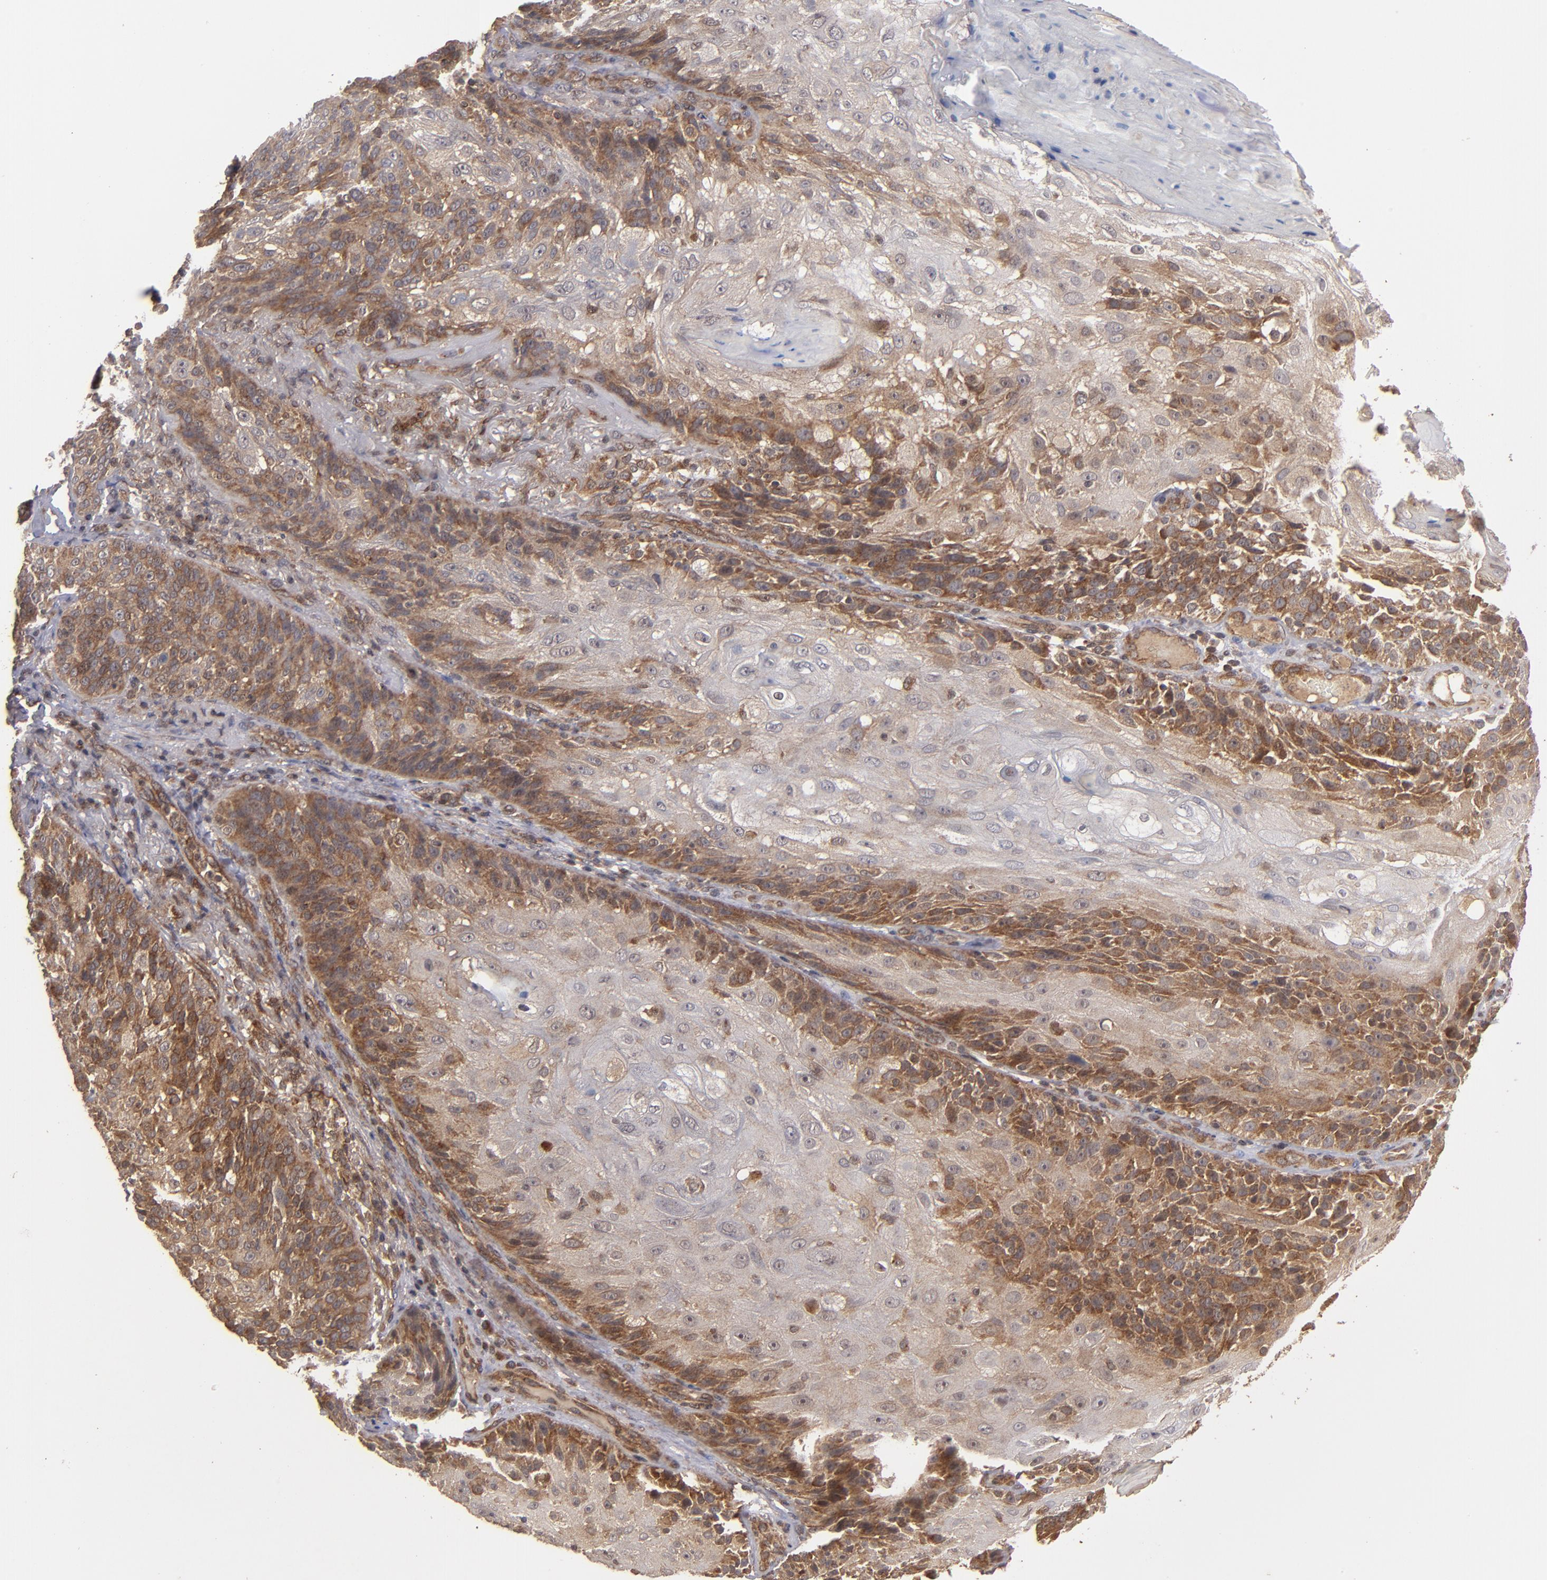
{"staining": {"intensity": "moderate", "quantity": ">75%", "location": "cytoplasmic/membranous"}, "tissue": "skin cancer", "cell_type": "Tumor cells", "image_type": "cancer", "snomed": [{"axis": "morphology", "description": "Normal tissue, NOS"}, {"axis": "morphology", "description": "Squamous cell carcinoma, NOS"}, {"axis": "topography", "description": "Skin"}], "caption": "Immunohistochemical staining of human skin cancer (squamous cell carcinoma) shows moderate cytoplasmic/membranous protein expression in about >75% of tumor cells. (Brightfield microscopy of DAB IHC at high magnification).", "gene": "BDKRB1", "patient": {"sex": "female", "age": 83}}